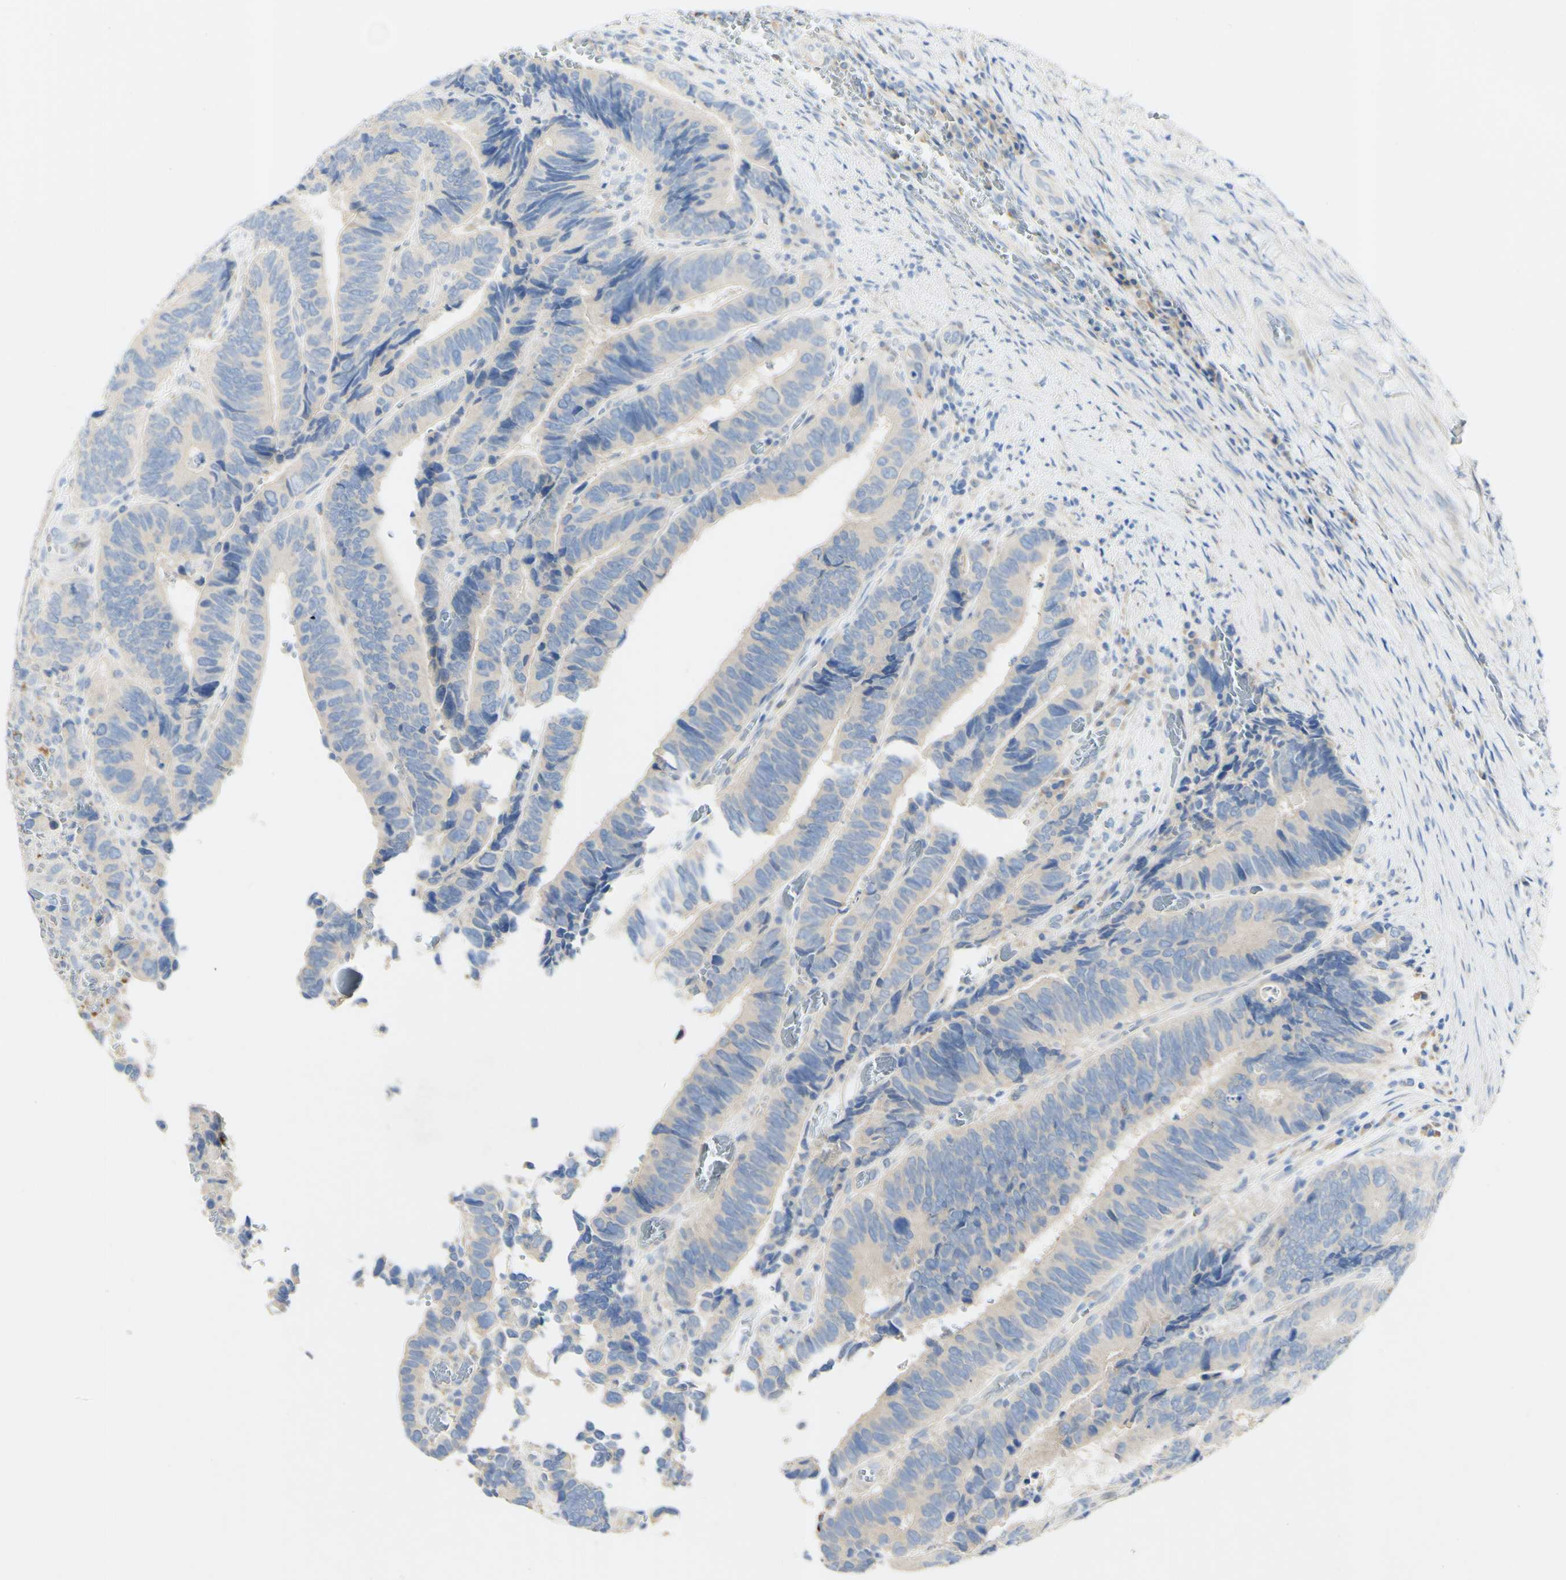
{"staining": {"intensity": "weak", "quantity": "25%-75%", "location": "cytoplasmic/membranous"}, "tissue": "colorectal cancer", "cell_type": "Tumor cells", "image_type": "cancer", "snomed": [{"axis": "morphology", "description": "Adenocarcinoma, NOS"}, {"axis": "topography", "description": "Colon"}], "caption": "Immunohistochemistry (IHC) of colorectal adenocarcinoma demonstrates low levels of weak cytoplasmic/membranous positivity in about 25%-75% of tumor cells.", "gene": "FGF4", "patient": {"sex": "male", "age": 72}}